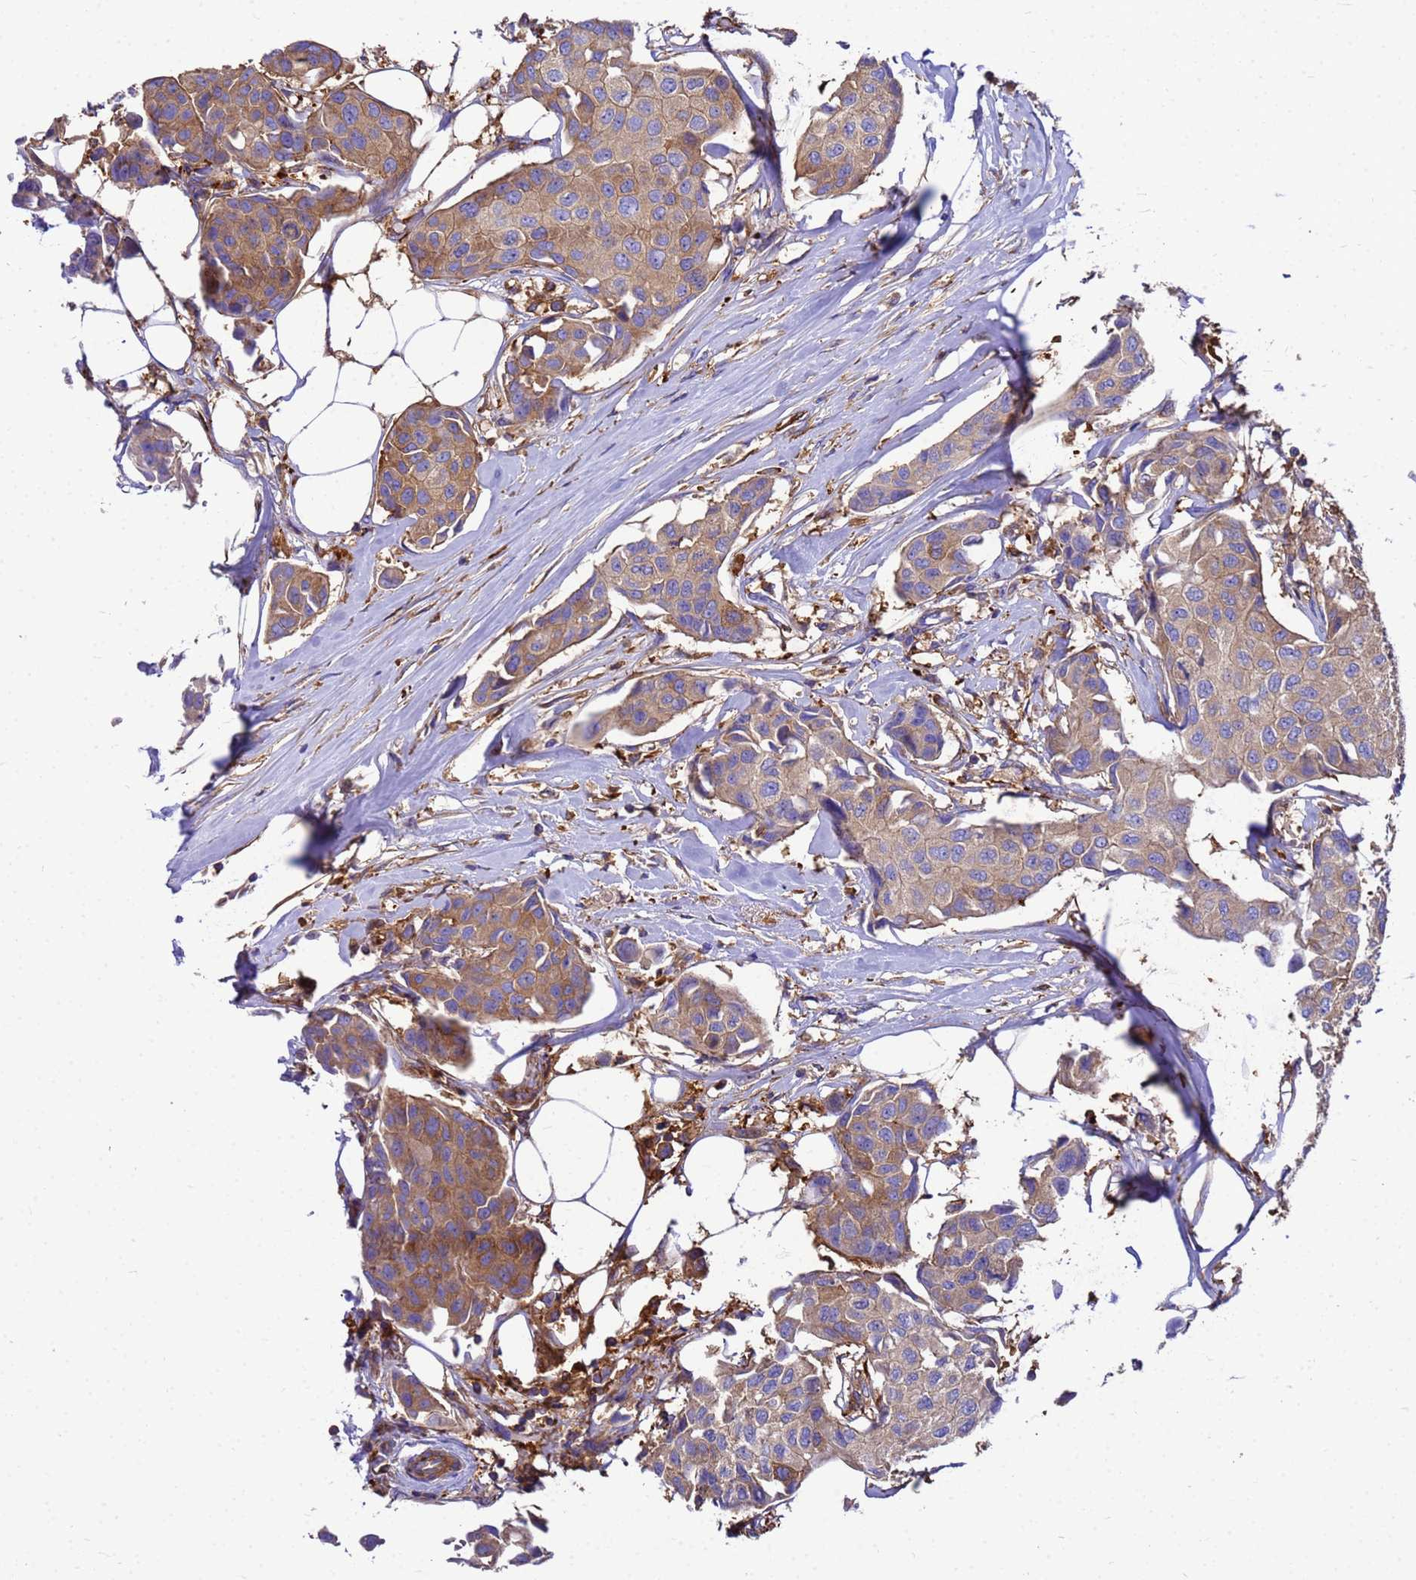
{"staining": {"intensity": "moderate", "quantity": ">75%", "location": "cytoplasmic/membranous"}, "tissue": "breast cancer", "cell_type": "Tumor cells", "image_type": "cancer", "snomed": [{"axis": "morphology", "description": "Duct carcinoma"}, {"axis": "topography", "description": "Breast"}], "caption": "About >75% of tumor cells in human infiltrating ductal carcinoma (breast) demonstrate moderate cytoplasmic/membranous protein positivity as visualized by brown immunohistochemical staining.", "gene": "ZNF235", "patient": {"sex": "female", "age": 80}}